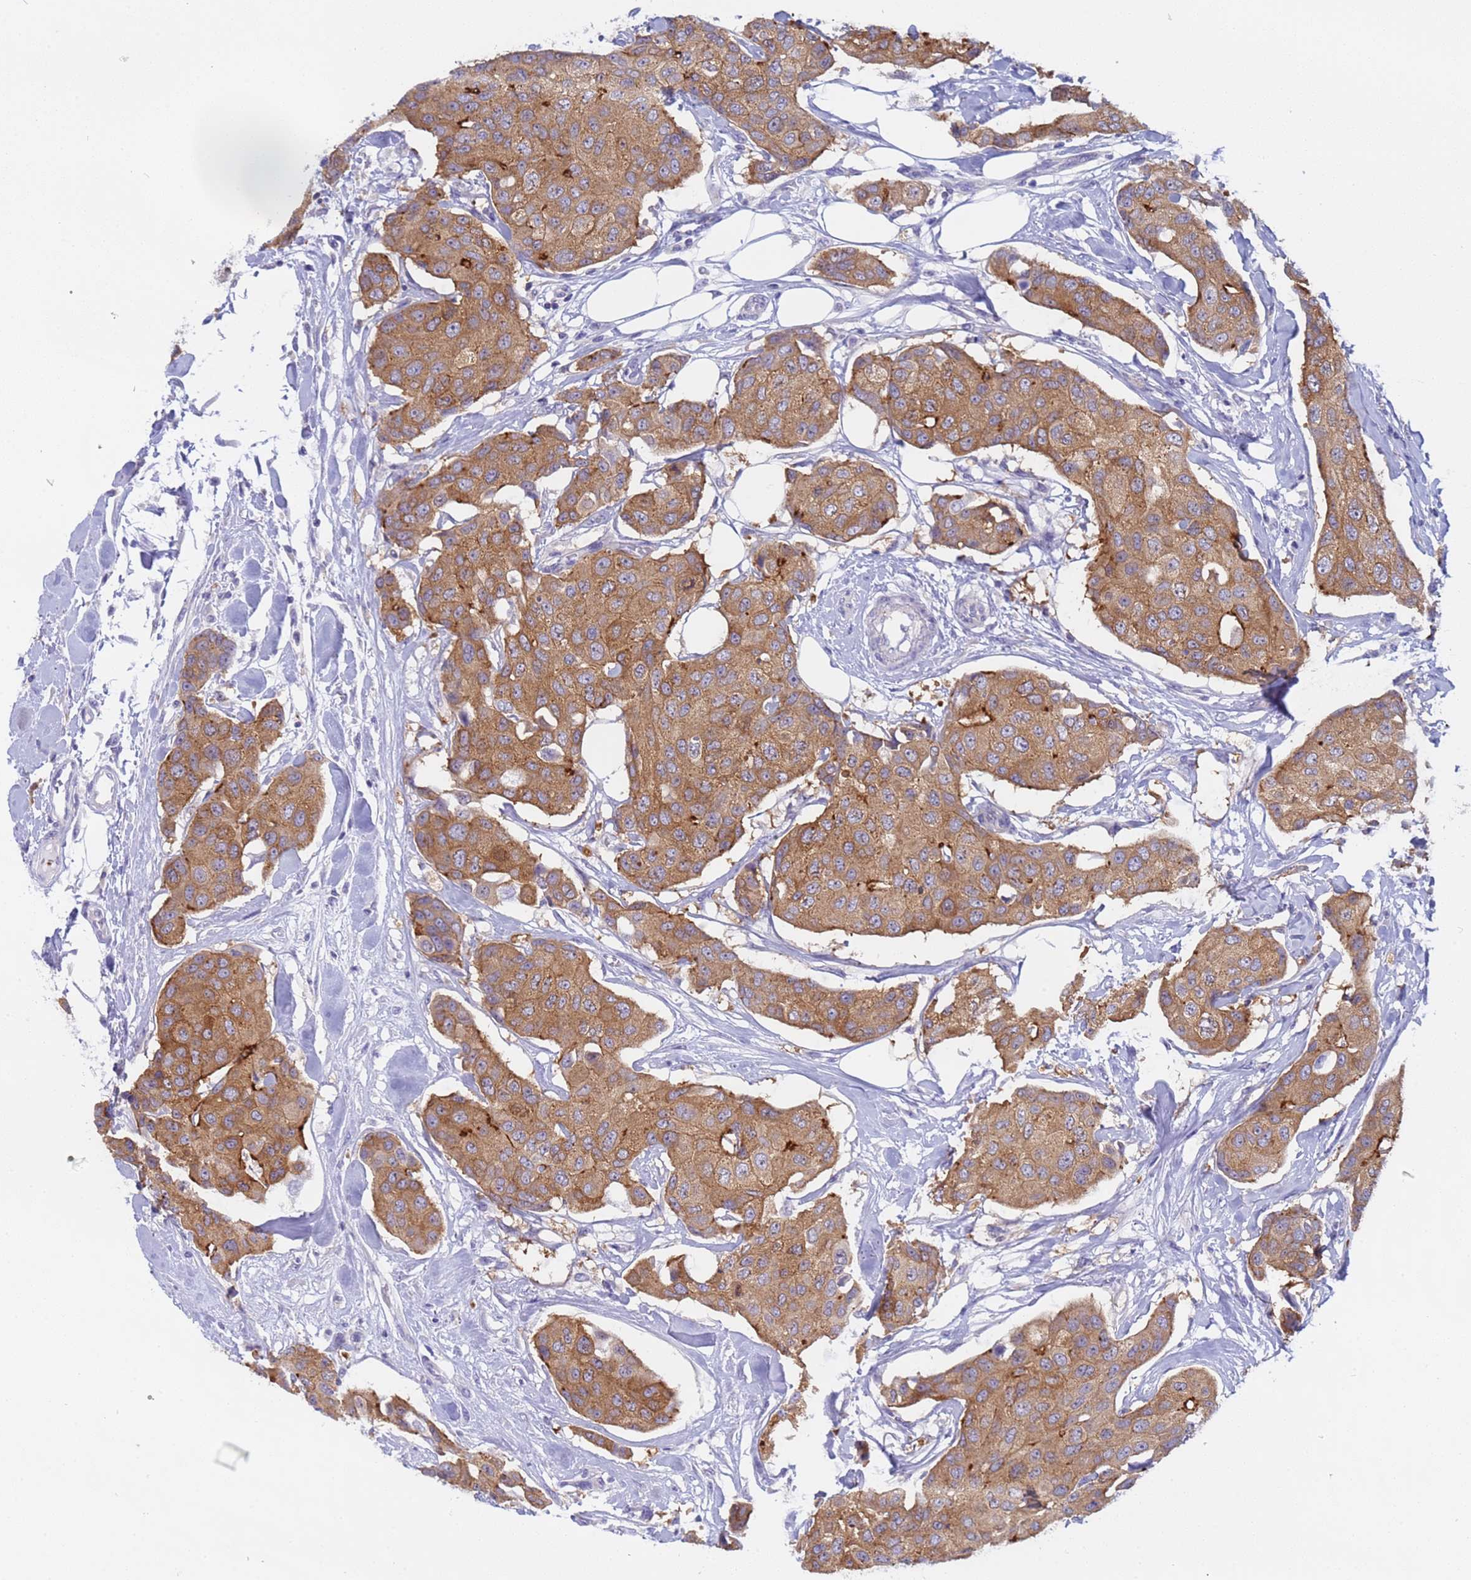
{"staining": {"intensity": "moderate", "quantity": ">75%", "location": "cytoplasmic/membranous"}, "tissue": "breast cancer", "cell_type": "Tumor cells", "image_type": "cancer", "snomed": [{"axis": "morphology", "description": "Duct carcinoma"}, {"axis": "topography", "description": "Breast"}, {"axis": "topography", "description": "Lymph node"}], "caption": "Protein expression by IHC shows moderate cytoplasmic/membranous positivity in approximately >75% of tumor cells in breast cancer. Using DAB (3,3'-diaminobenzidine) (brown) and hematoxylin (blue) stains, captured at high magnification using brightfield microscopy.", "gene": "CAPN7", "patient": {"sex": "female", "age": 80}}